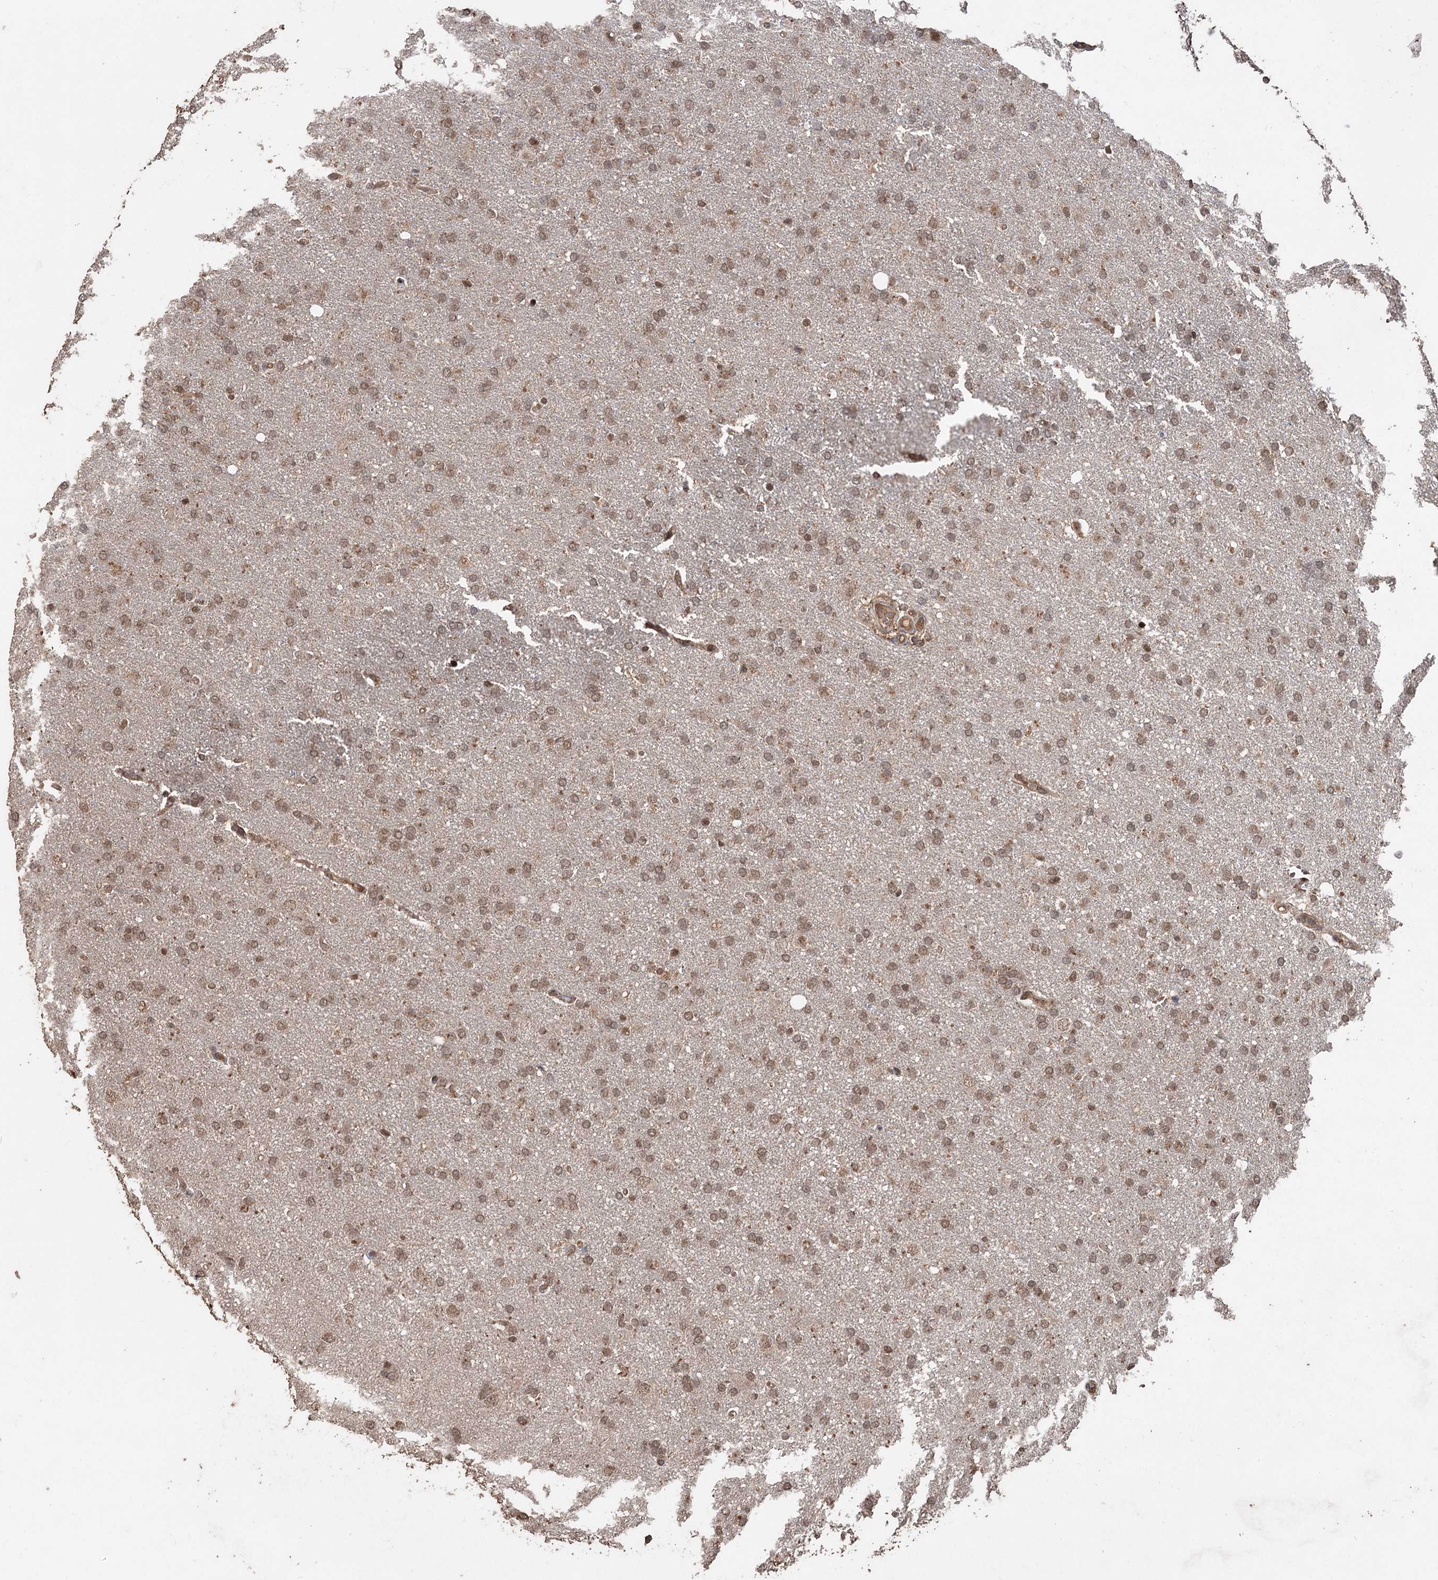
{"staining": {"intensity": "weak", "quantity": ">75%", "location": "nuclear"}, "tissue": "glioma", "cell_type": "Tumor cells", "image_type": "cancer", "snomed": [{"axis": "morphology", "description": "Glioma, malignant, High grade"}, {"axis": "topography", "description": "Brain"}], "caption": "This histopathology image demonstrates glioma stained with immunohistochemistry (IHC) to label a protein in brown. The nuclear of tumor cells show weak positivity for the protein. Nuclei are counter-stained blue.", "gene": "FBXO7", "patient": {"sex": "male", "age": 72}}